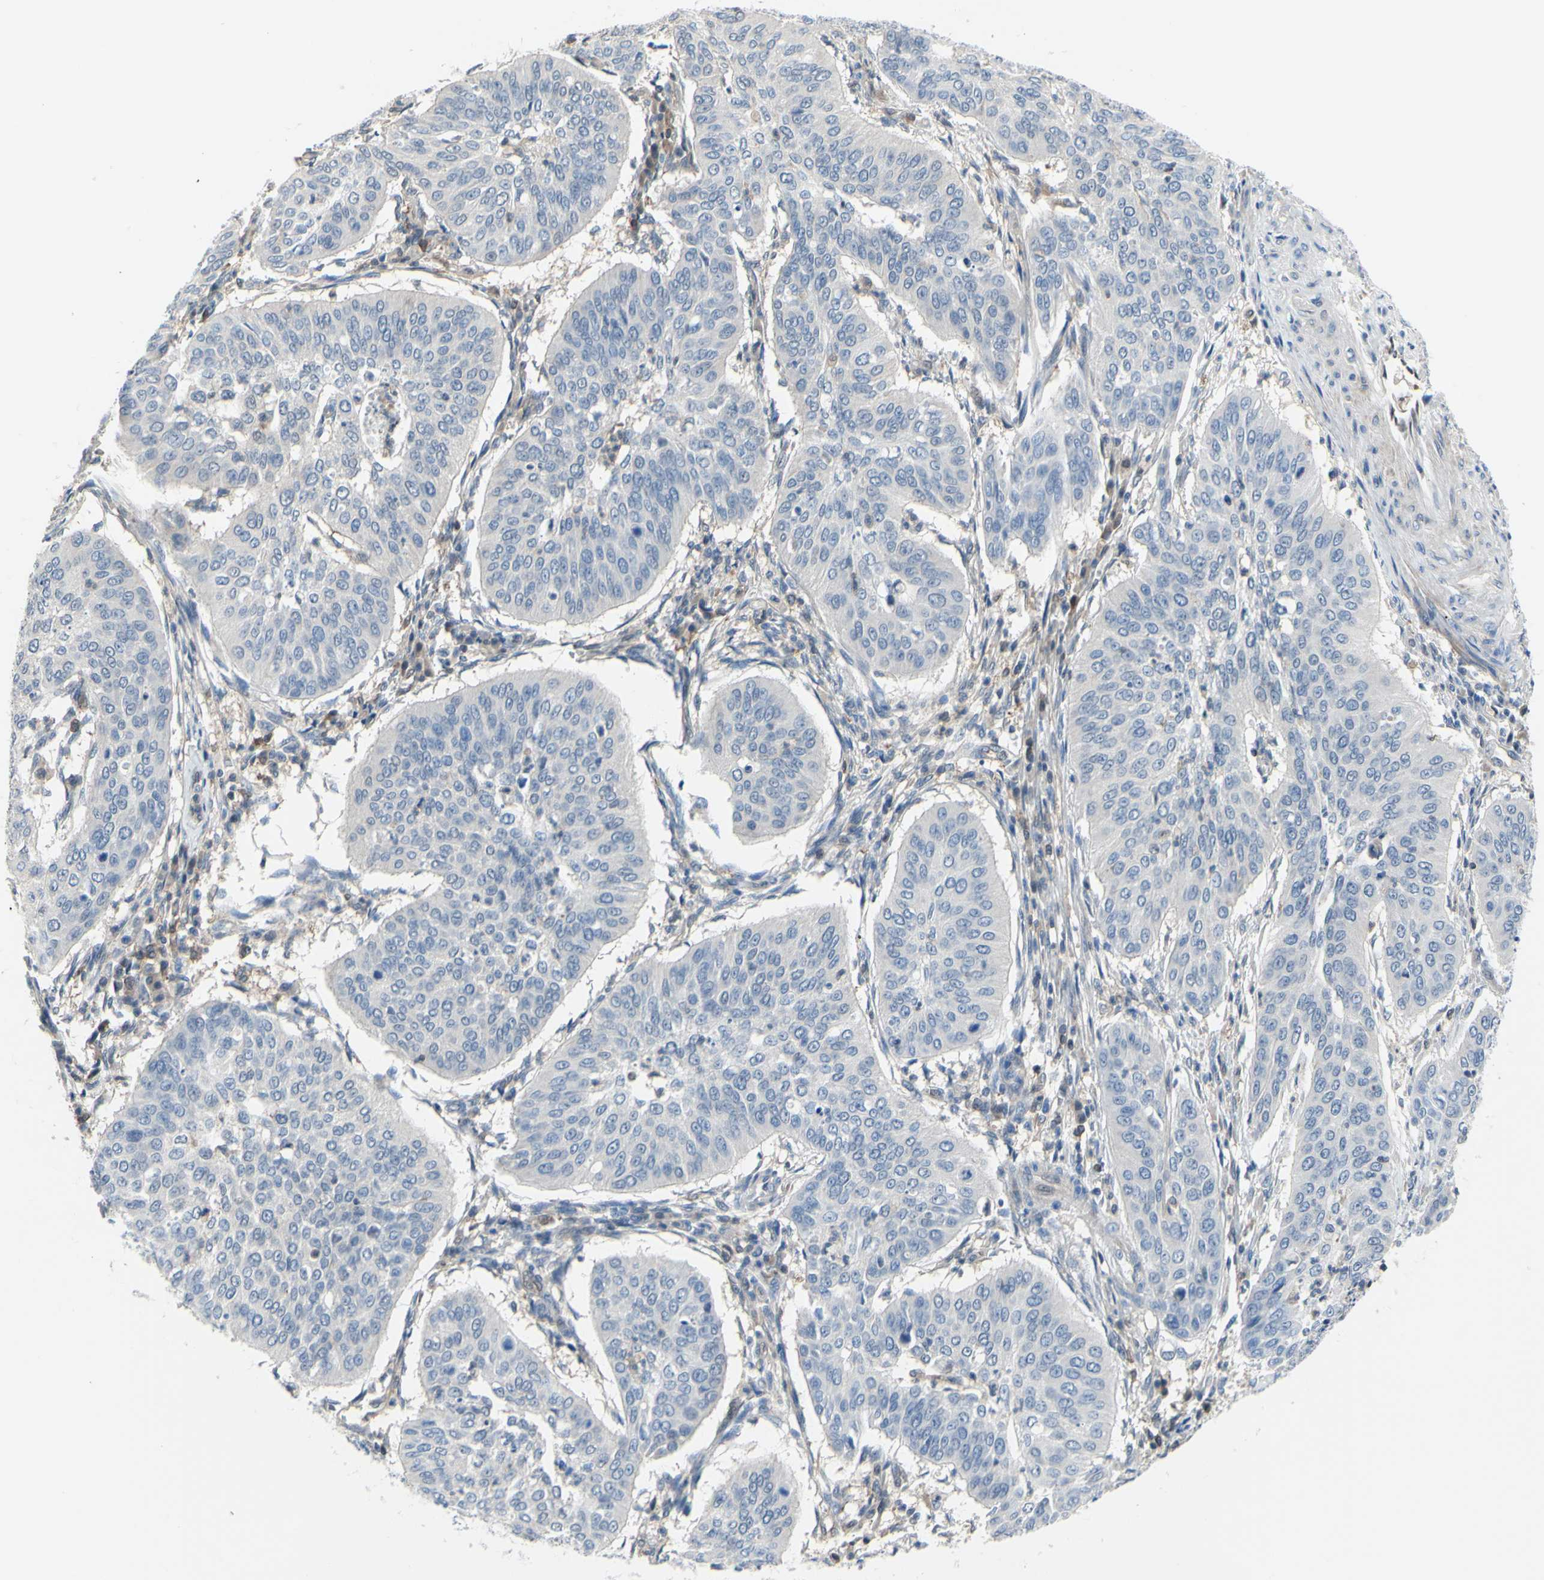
{"staining": {"intensity": "negative", "quantity": "none", "location": "none"}, "tissue": "cervical cancer", "cell_type": "Tumor cells", "image_type": "cancer", "snomed": [{"axis": "morphology", "description": "Normal tissue, NOS"}, {"axis": "morphology", "description": "Squamous cell carcinoma, NOS"}, {"axis": "topography", "description": "Cervix"}], "caption": "Immunohistochemistry histopathology image of neoplastic tissue: human squamous cell carcinoma (cervical) stained with DAB reveals no significant protein staining in tumor cells. (DAB (3,3'-diaminobenzidine) immunohistochemistry with hematoxylin counter stain).", "gene": "UPK3B", "patient": {"sex": "female", "age": 39}}